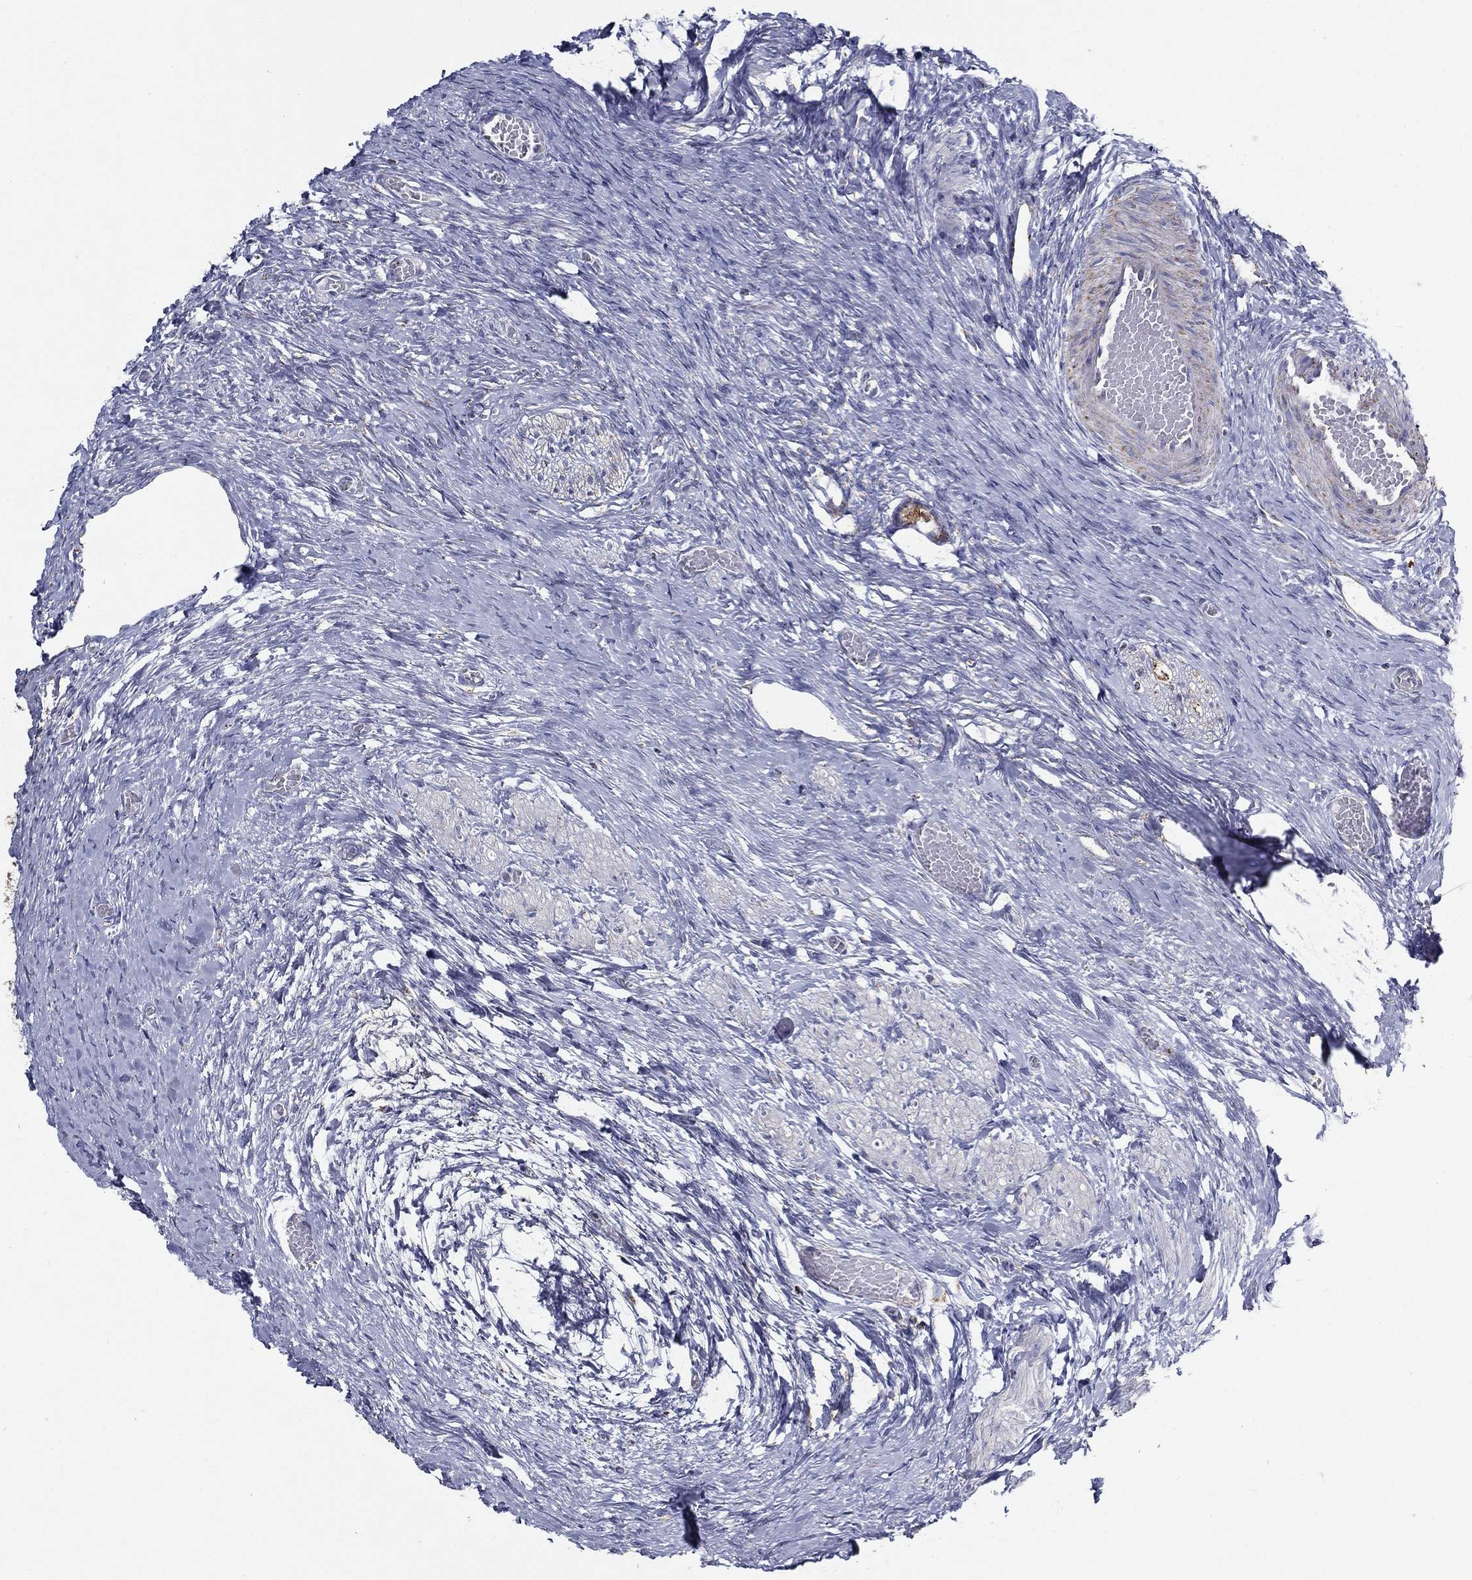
{"staining": {"intensity": "moderate", "quantity": "25%-75%", "location": "cytoplasmic/membranous"}, "tissue": "ovary", "cell_type": "Follicle cells", "image_type": "normal", "snomed": [{"axis": "morphology", "description": "Normal tissue, NOS"}, {"axis": "topography", "description": "Ovary"}], "caption": "Normal ovary demonstrates moderate cytoplasmic/membranous positivity in about 25%-75% of follicle cells.", "gene": "SFXN1", "patient": {"sex": "female", "age": 27}}